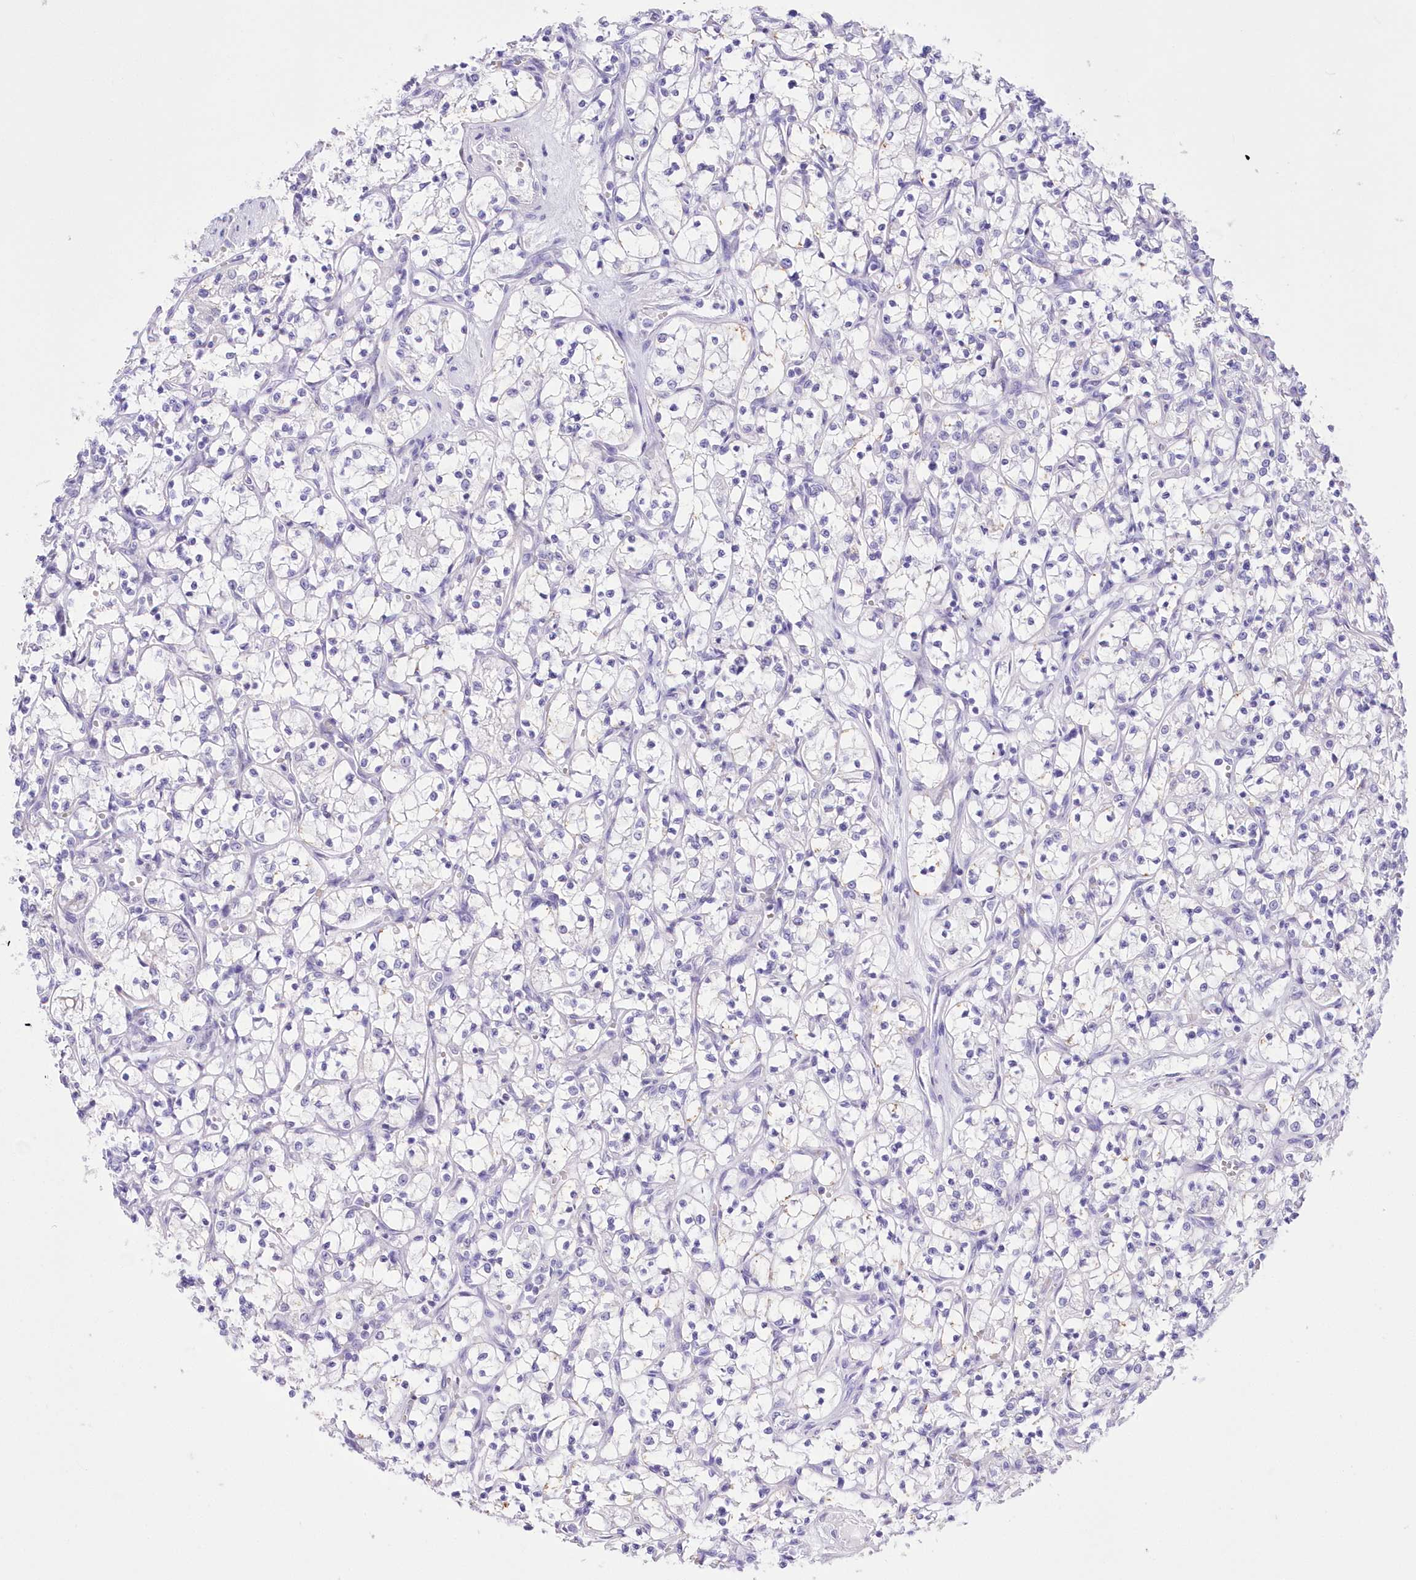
{"staining": {"intensity": "negative", "quantity": "none", "location": "none"}, "tissue": "renal cancer", "cell_type": "Tumor cells", "image_type": "cancer", "snomed": [{"axis": "morphology", "description": "Adenocarcinoma, NOS"}, {"axis": "topography", "description": "Kidney"}], "caption": "Protein analysis of renal adenocarcinoma shows no significant positivity in tumor cells.", "gene": "UBA6", "patient": {"sex": "female", "age": 69}}